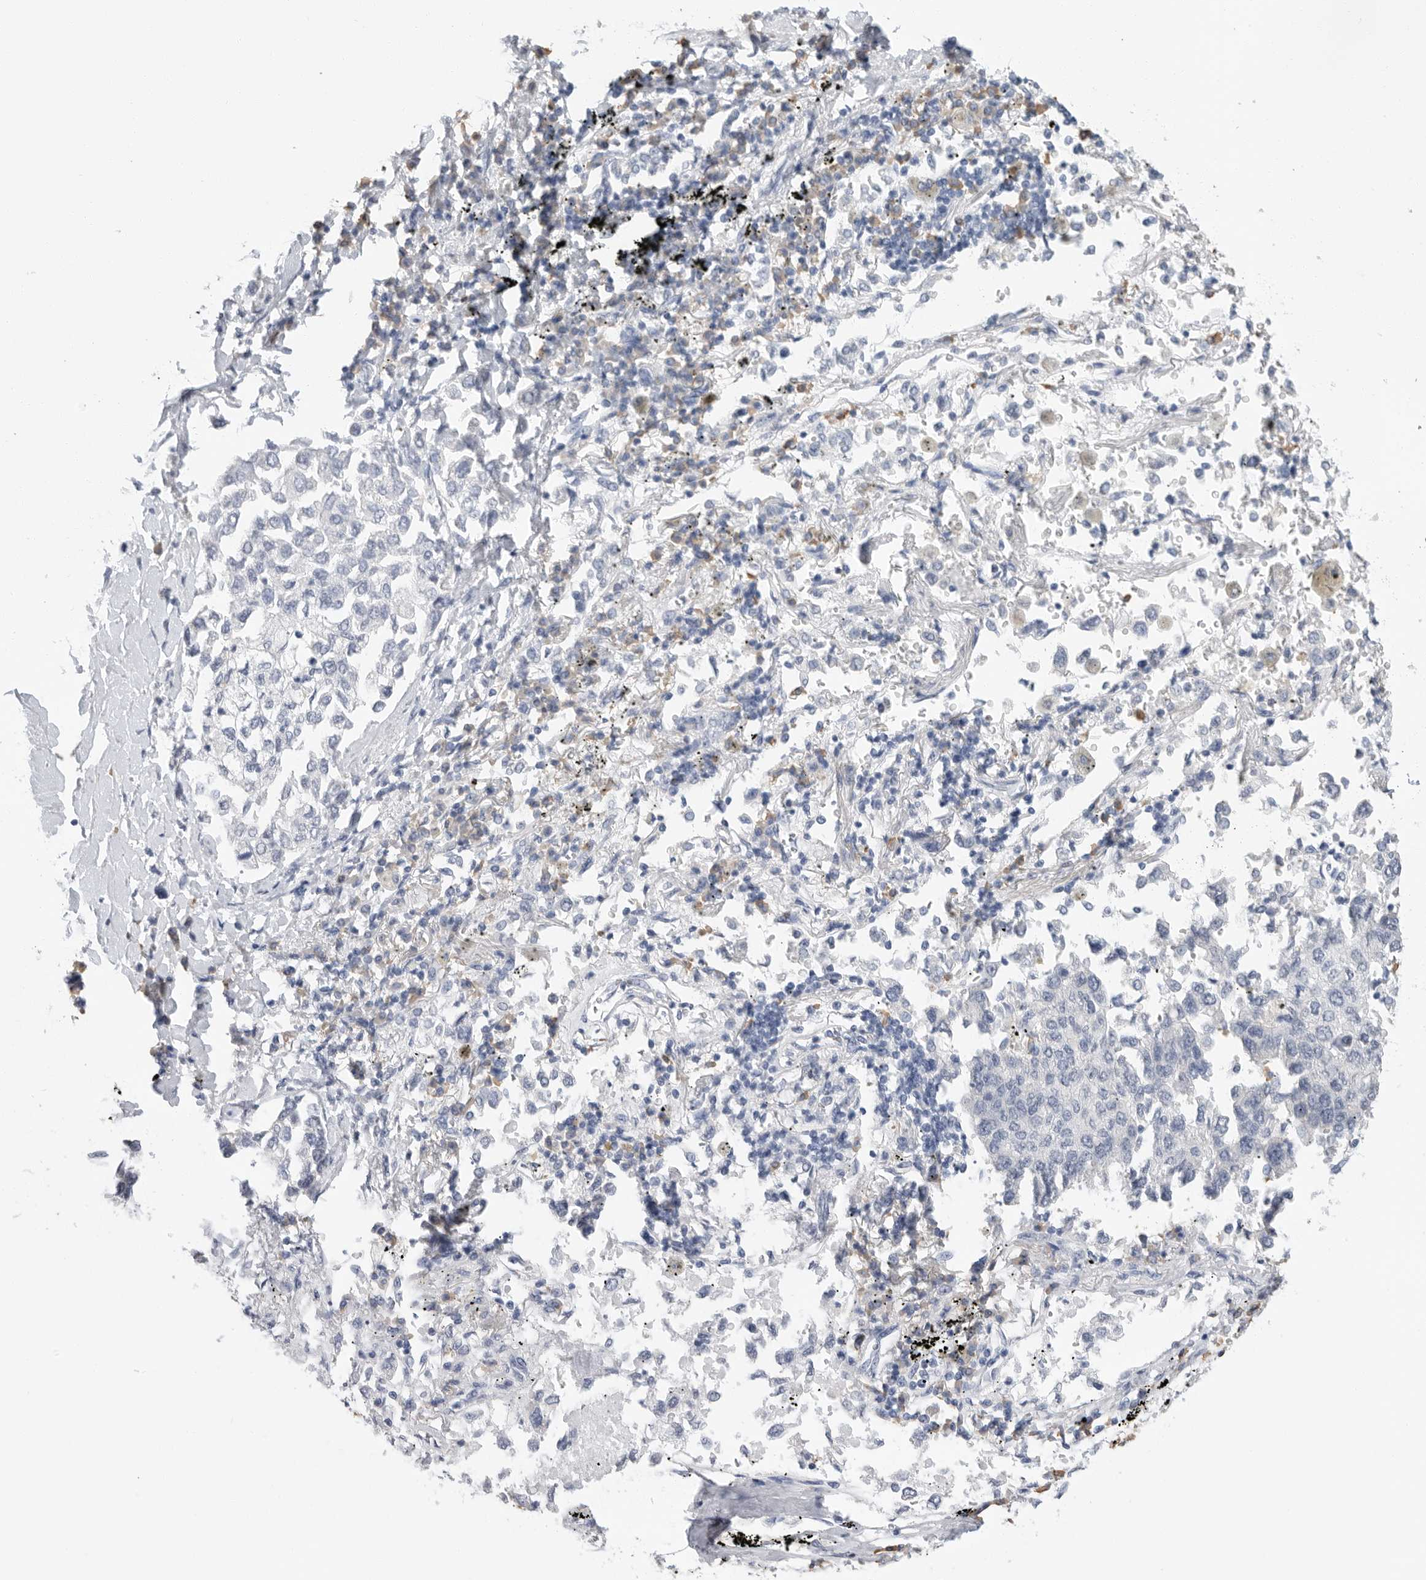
{"staining": {"intensity": "negative", "quantity": "none", "location": "none"}, "tissue": "lung cancer", "cell_type": "Tumor cells", "image_type": "cancer", "snomed": [{"axis": "morphology", "description": "Inflammation, NOS"}, {"axis": "morphology", "description": "Adenocarcinoma, NOS"}, {"axis": "topography", "description": "Lung"}], "caption": "Human adenocarcinoma (lung) stained for a protein using IHC shows no expression in tumor cells.", "gene": "ARHGEF10", "patient": {"sex": "male", "age": 63}}